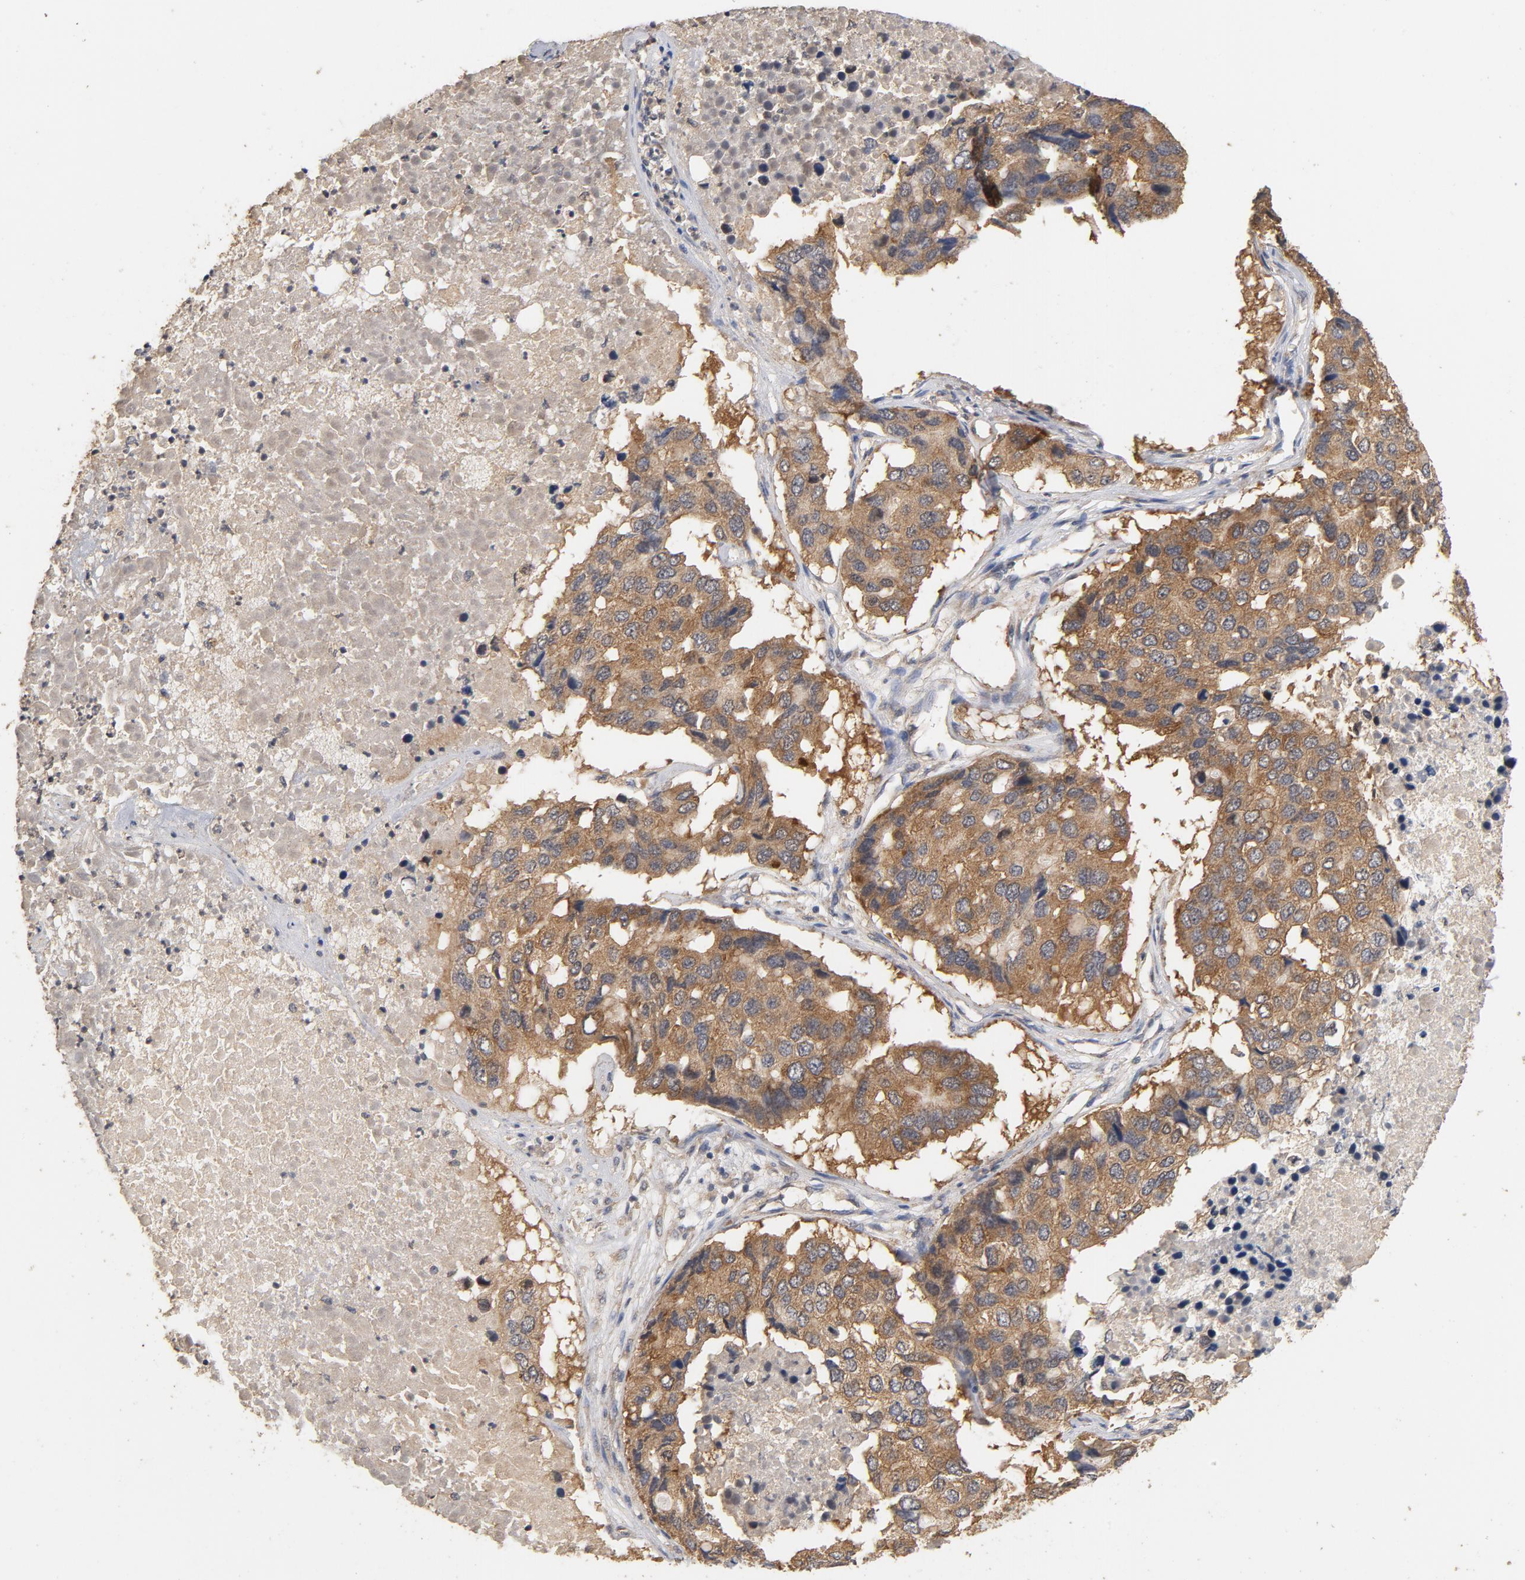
{"staining": {"intensity": "moderate", "quantity": ">75%", "location": "cytoplasmic/membranous"}, "tissue": "pancreatic cancer", "cell_type": "Tumor cells", "image_type": "cancer", "snomed": [{"axis": "morphology", "description": "Adenocarcinoma, NOS"}, {"axis": "topography", "description": "Pancreas"}], "caption": "Adenocarcinoma (pancreatic) stained for a protein shows moderate cytoplasmic/membranous positivity in tumor cells.", "gene": "DDX6", "patient": {"sex": "male", "age": 50}}